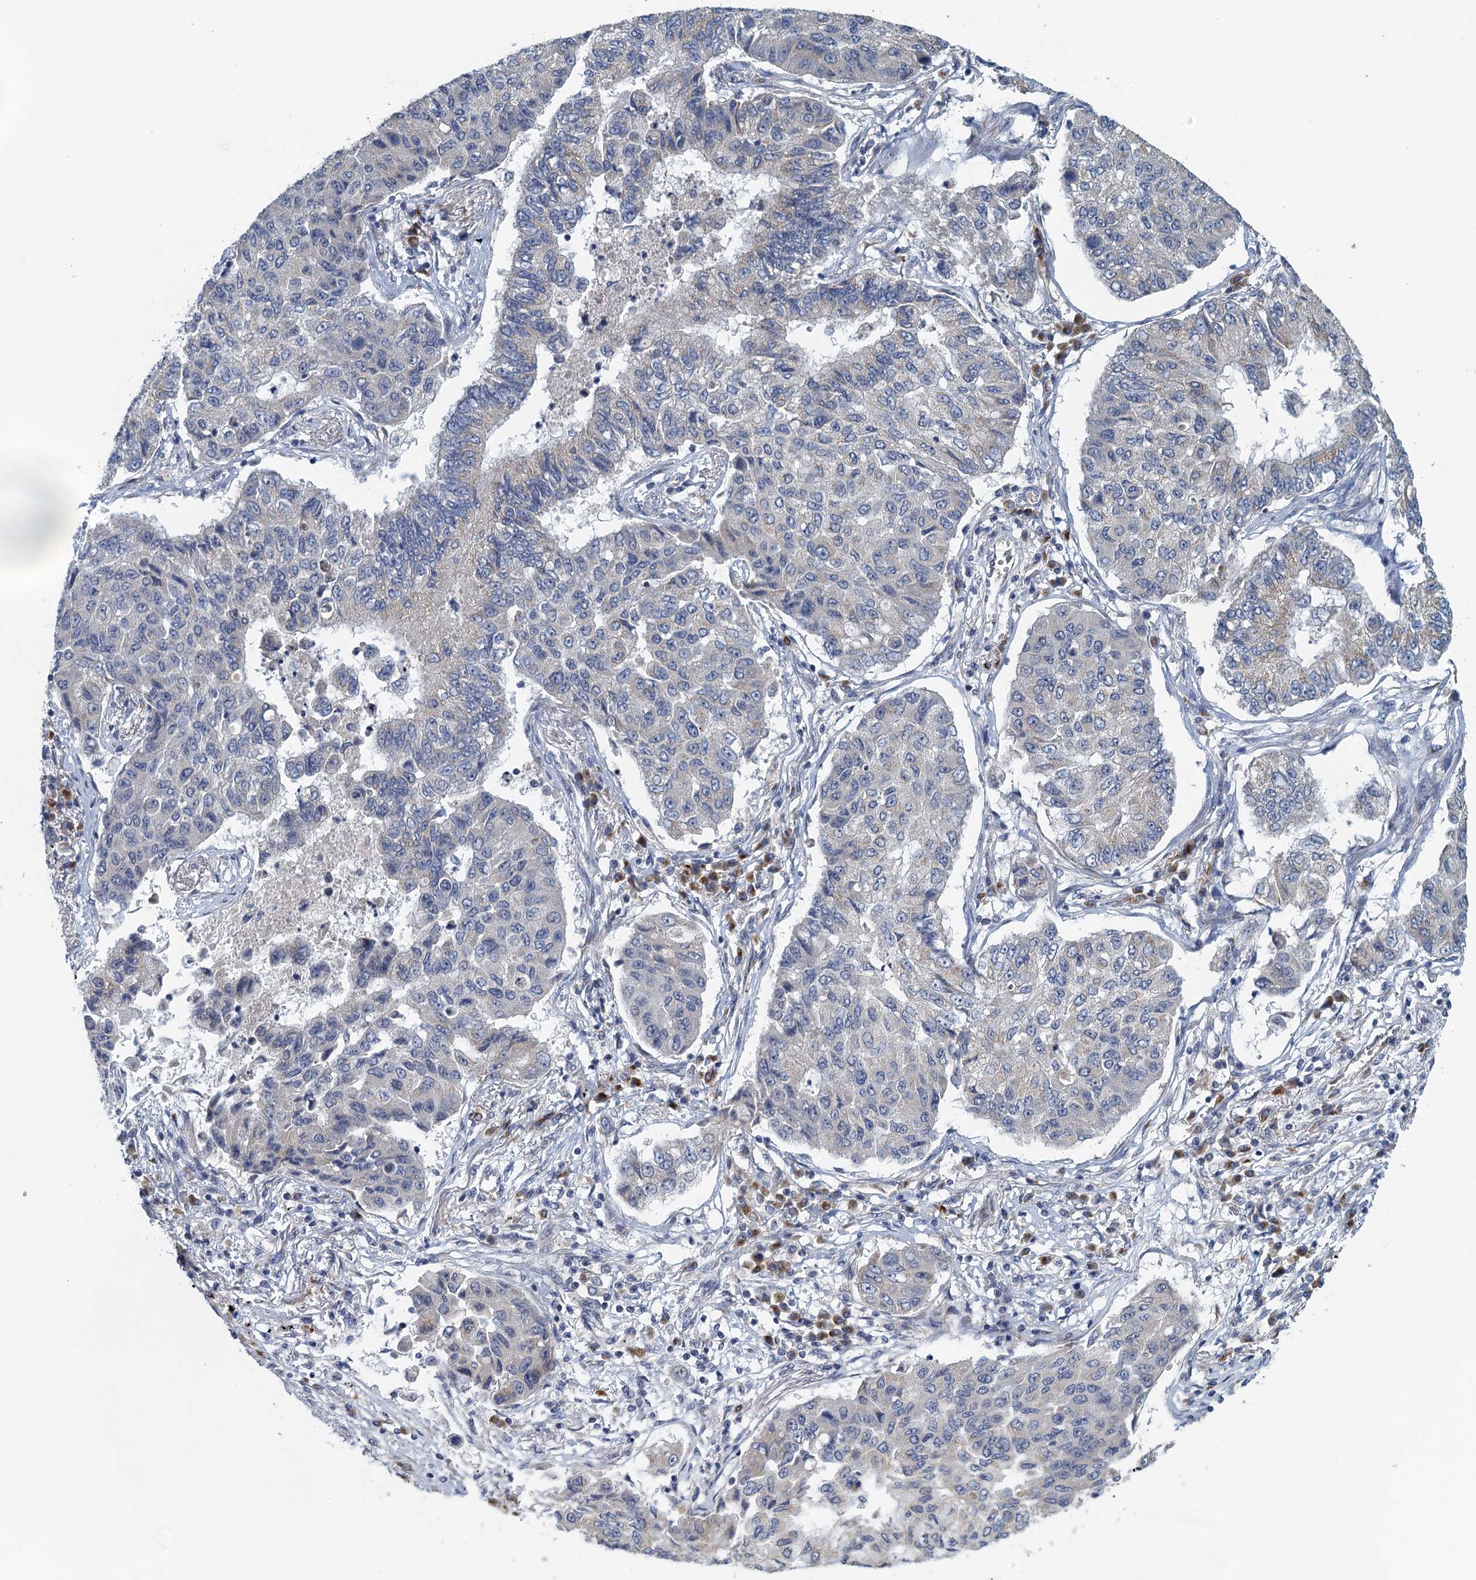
{"staining": {"intensity": "negative", "quantity": "none", "location": "none"}, "tissue": "lung cancer", "cell_type": "Tumor cells", "image_type": "cancer", "snomed": [{"axis": "morphology", "description": "Squamous cell carcinoma, NOS"}, {"axis": "topography", "description": "Lung"}], "caption": "This is a micrograph of immunohistochemistry (IHC) staining of squamous cell carcinoma (lung), which shows no expression in tumor cells.", "gene": "ALG2", "patient": {"sex": "male", "age": 74}}